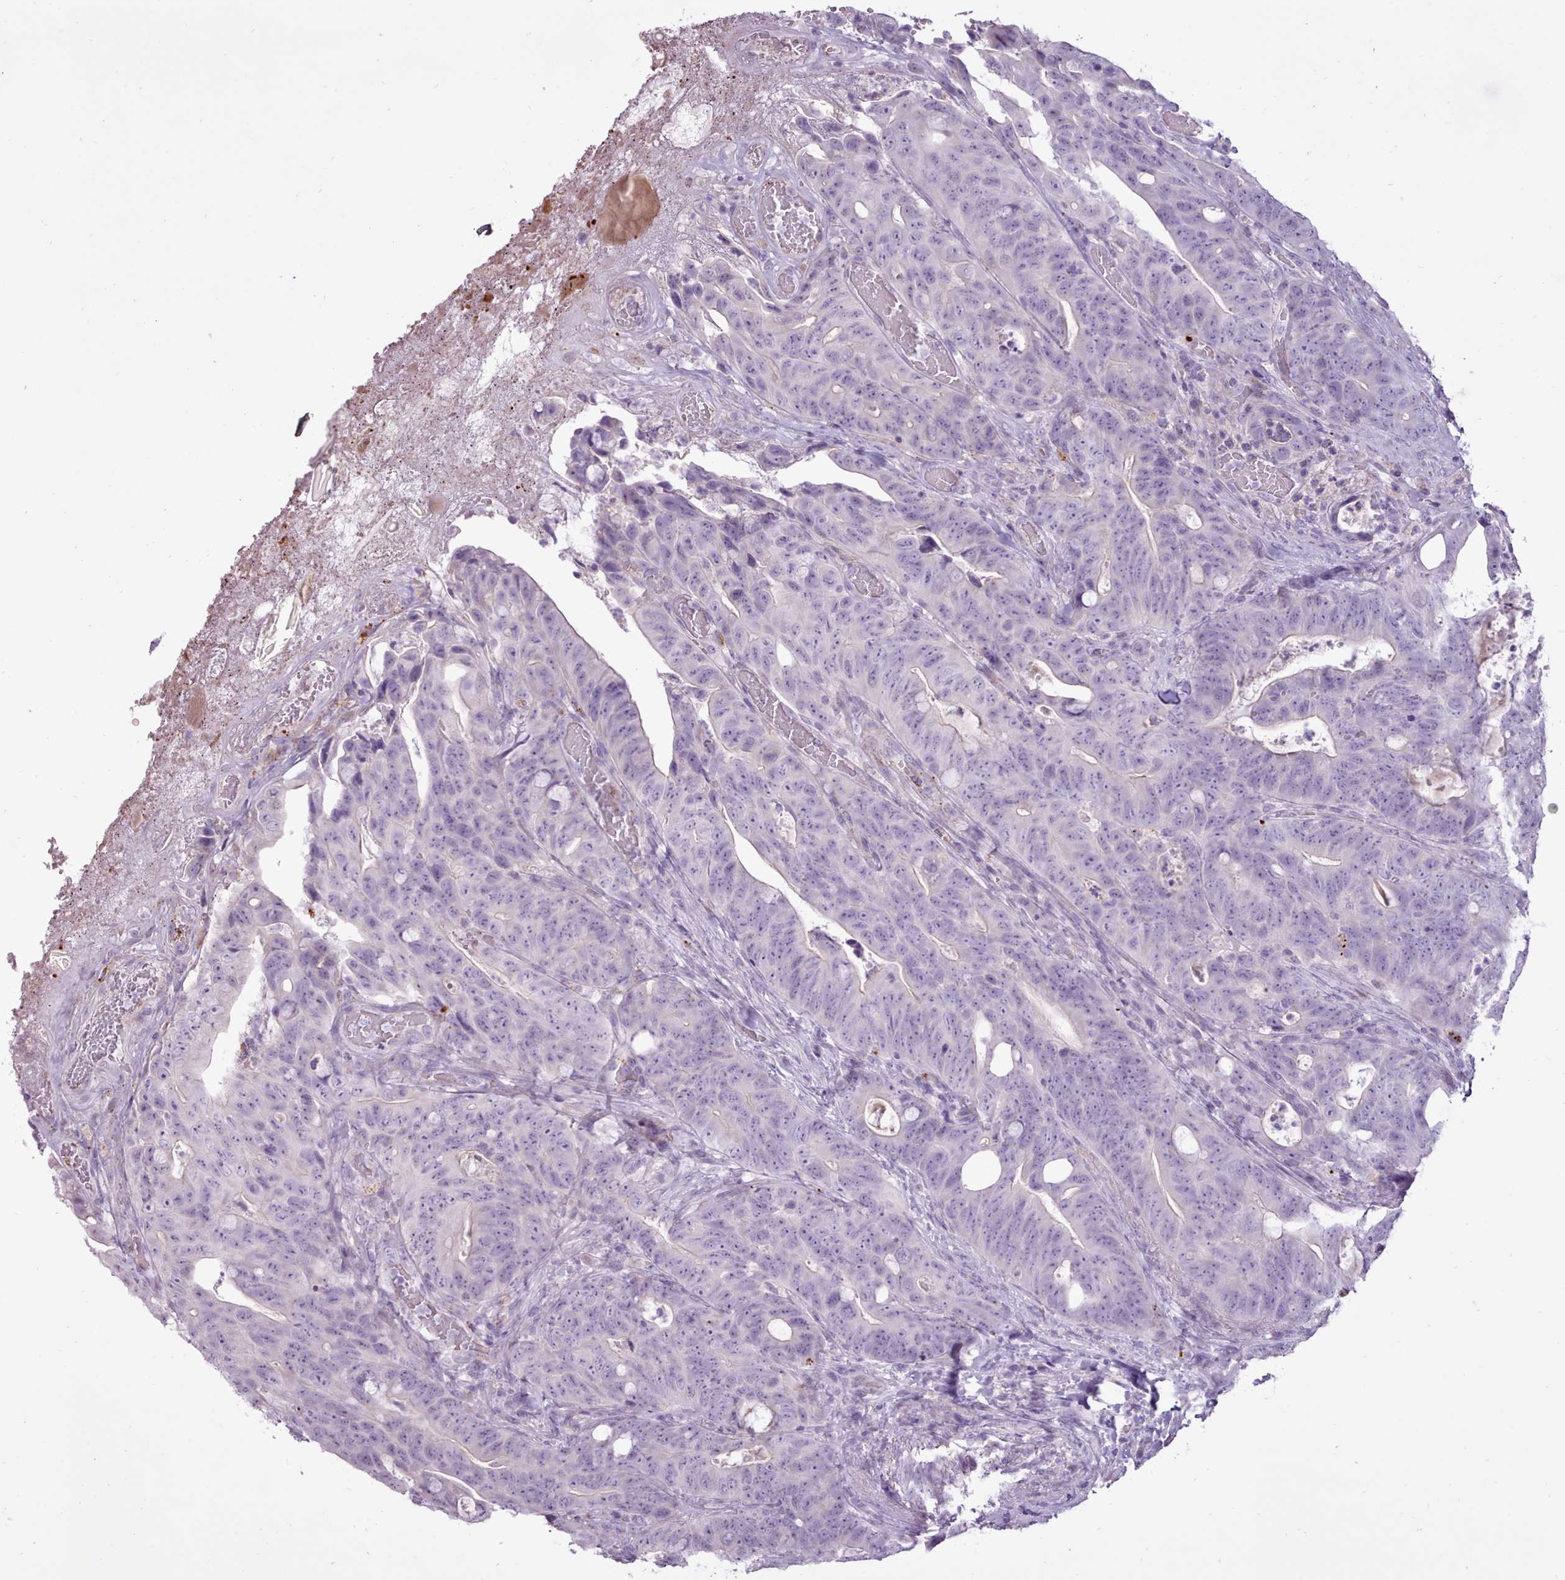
{"staining": {"intensity": "negative", "quantity": "none", "location": "none"}, "tissue": "colorectal cancer", "cell_type": "Tumor cells", "image_type": "cancer", "snomed": [{"axis": "morphology", "description": "Adenocarcinoma, NOS"}, {"axis": "topography", "description": "Colon"}], "caption": "The photomicrograph reveals no significant staining in tumor cells of colorectal cancer. Brightfield microscopy of immunohistochemistry (IHC) stained with DAB (brown) and hematoxylin (blue), captured at high magnification.", "gene": "ATRAID", "patient": {"sex": "female", "age": 82}}